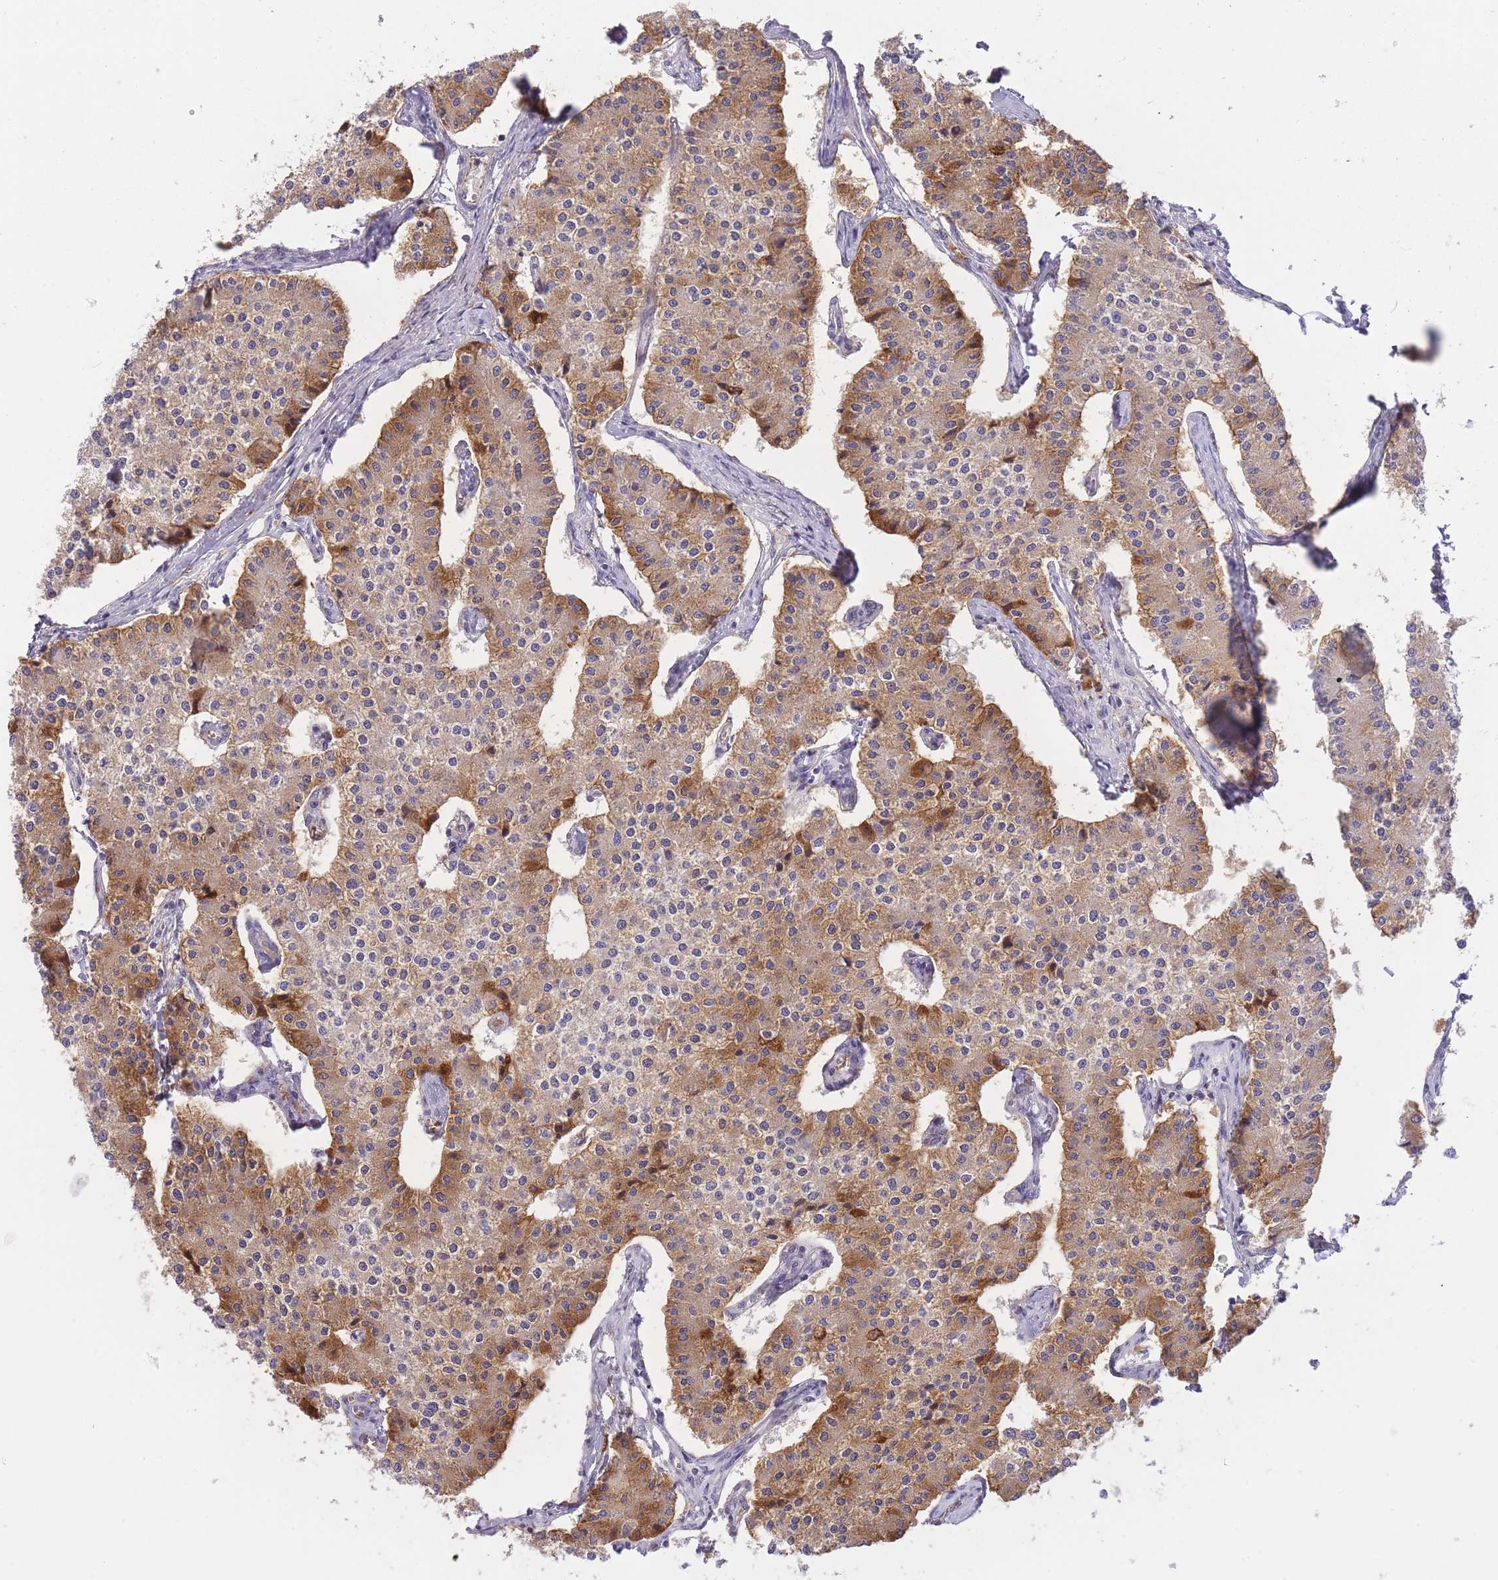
{"staining": {"intensity": "moderate", "quantity": ">75%", "location": "cytoplasmic/membranous"}, "tissue": "carcinoid", "cell_type": "Tumor cells", "image_type": "cancer", "snomed": [{"axis": "morphology", "description": "Carcinoid, malignant, NOS"}, {"axis": "topography", "description": "Colon"}], "caption": "Immunohistochemical staining of human carcinoid shows medium levels of moderate cytoplasmic/membranous protein staining in about >75% of tumor cells.", "gene": "GOLGA6L25", "patient": {"sex": "female", "age": 52}}